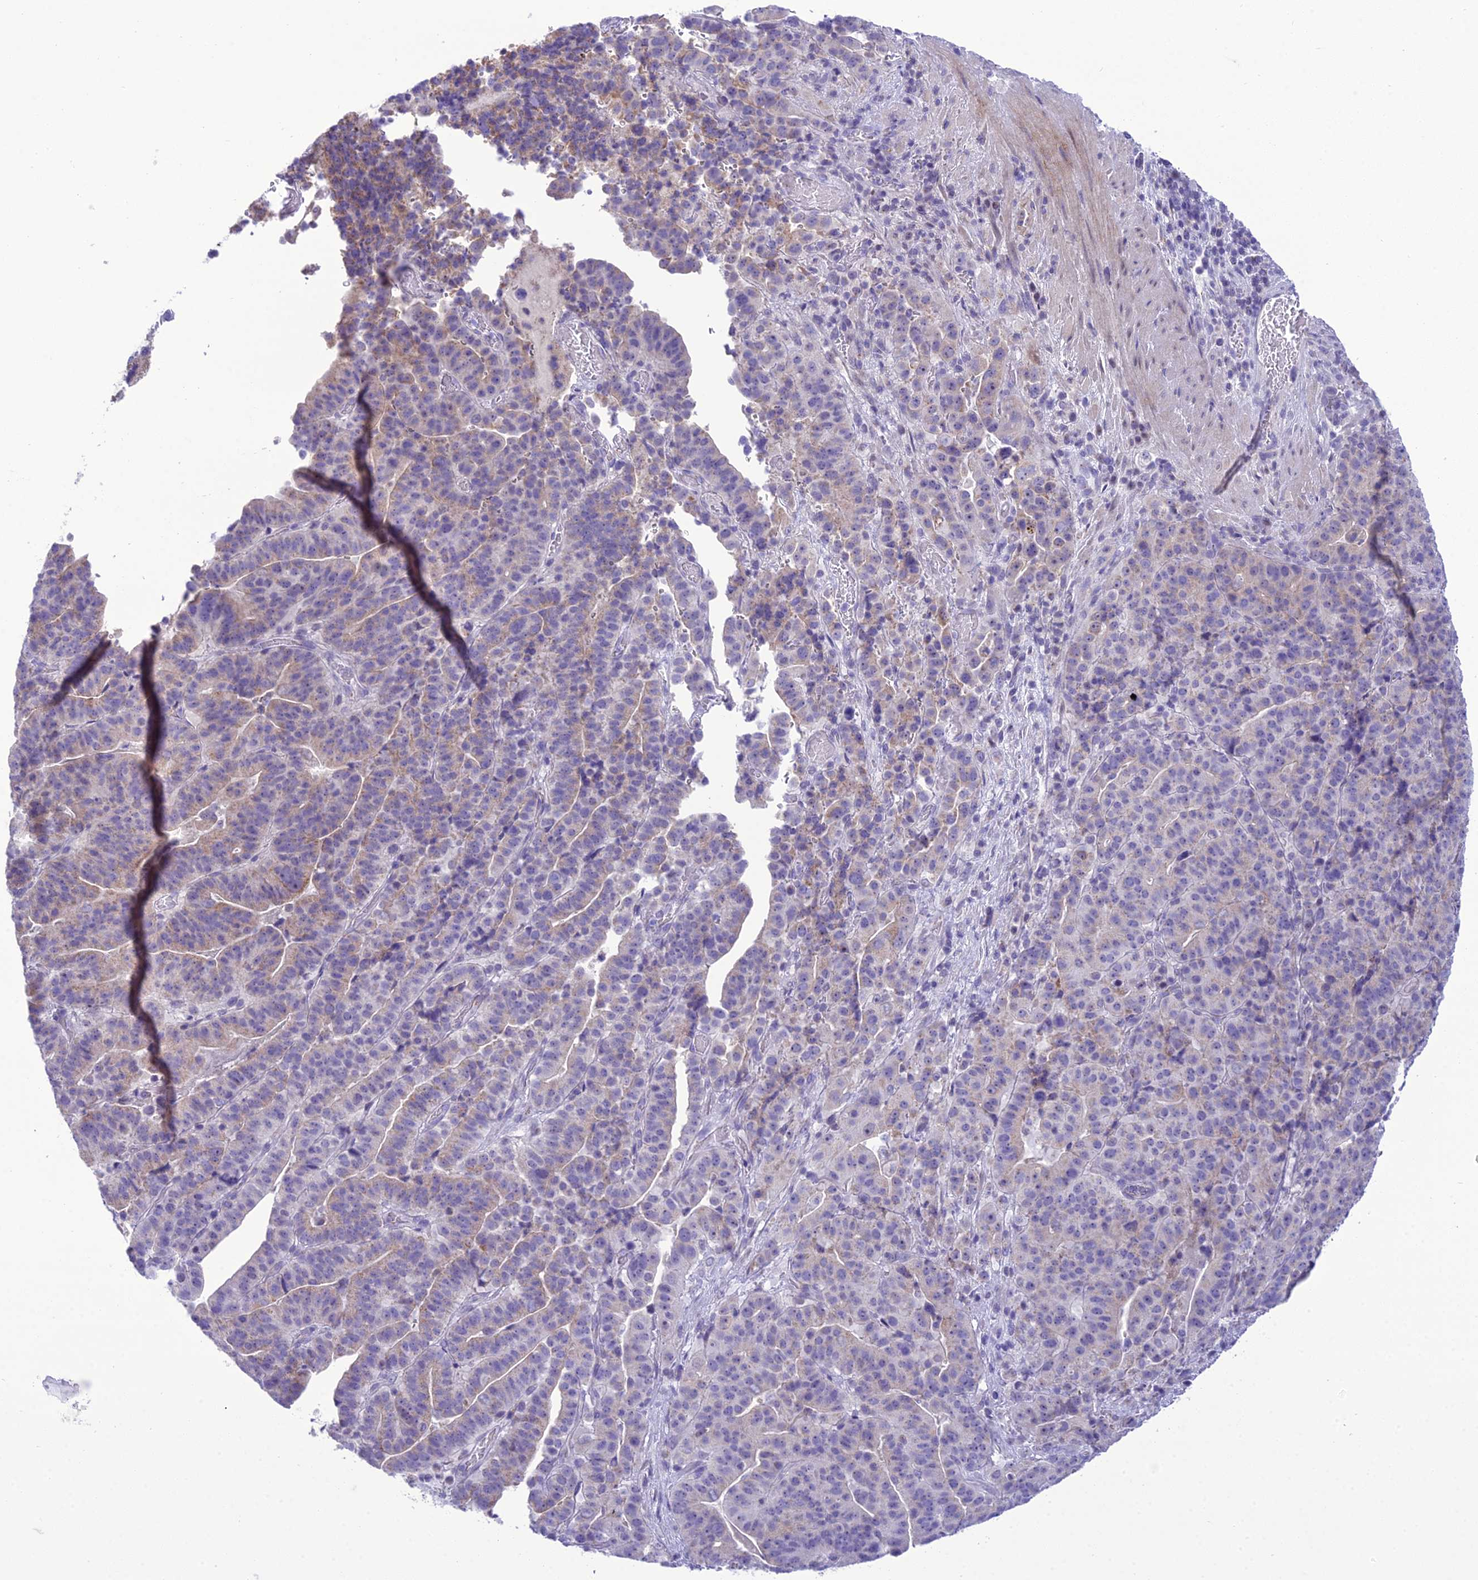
{"staining": {"intensity": "negative", "quantity": "none", "location": "none"}, "tissue": "stomach cancer", "cell_type": "Tumor cells", "image_type": "cancer", "snomed": [{"axis": "morphology", "description": "Adenocarcinoma, NOS"}, {"axis": "topography", "description": "Stomach"}], "caption": "Immunohistochemical staining of stomach adenocarcinoma demonstrates no significant expression in tumor cells.", "gene": "B9D2", "patient": {"sex": "male", "age": 48}}